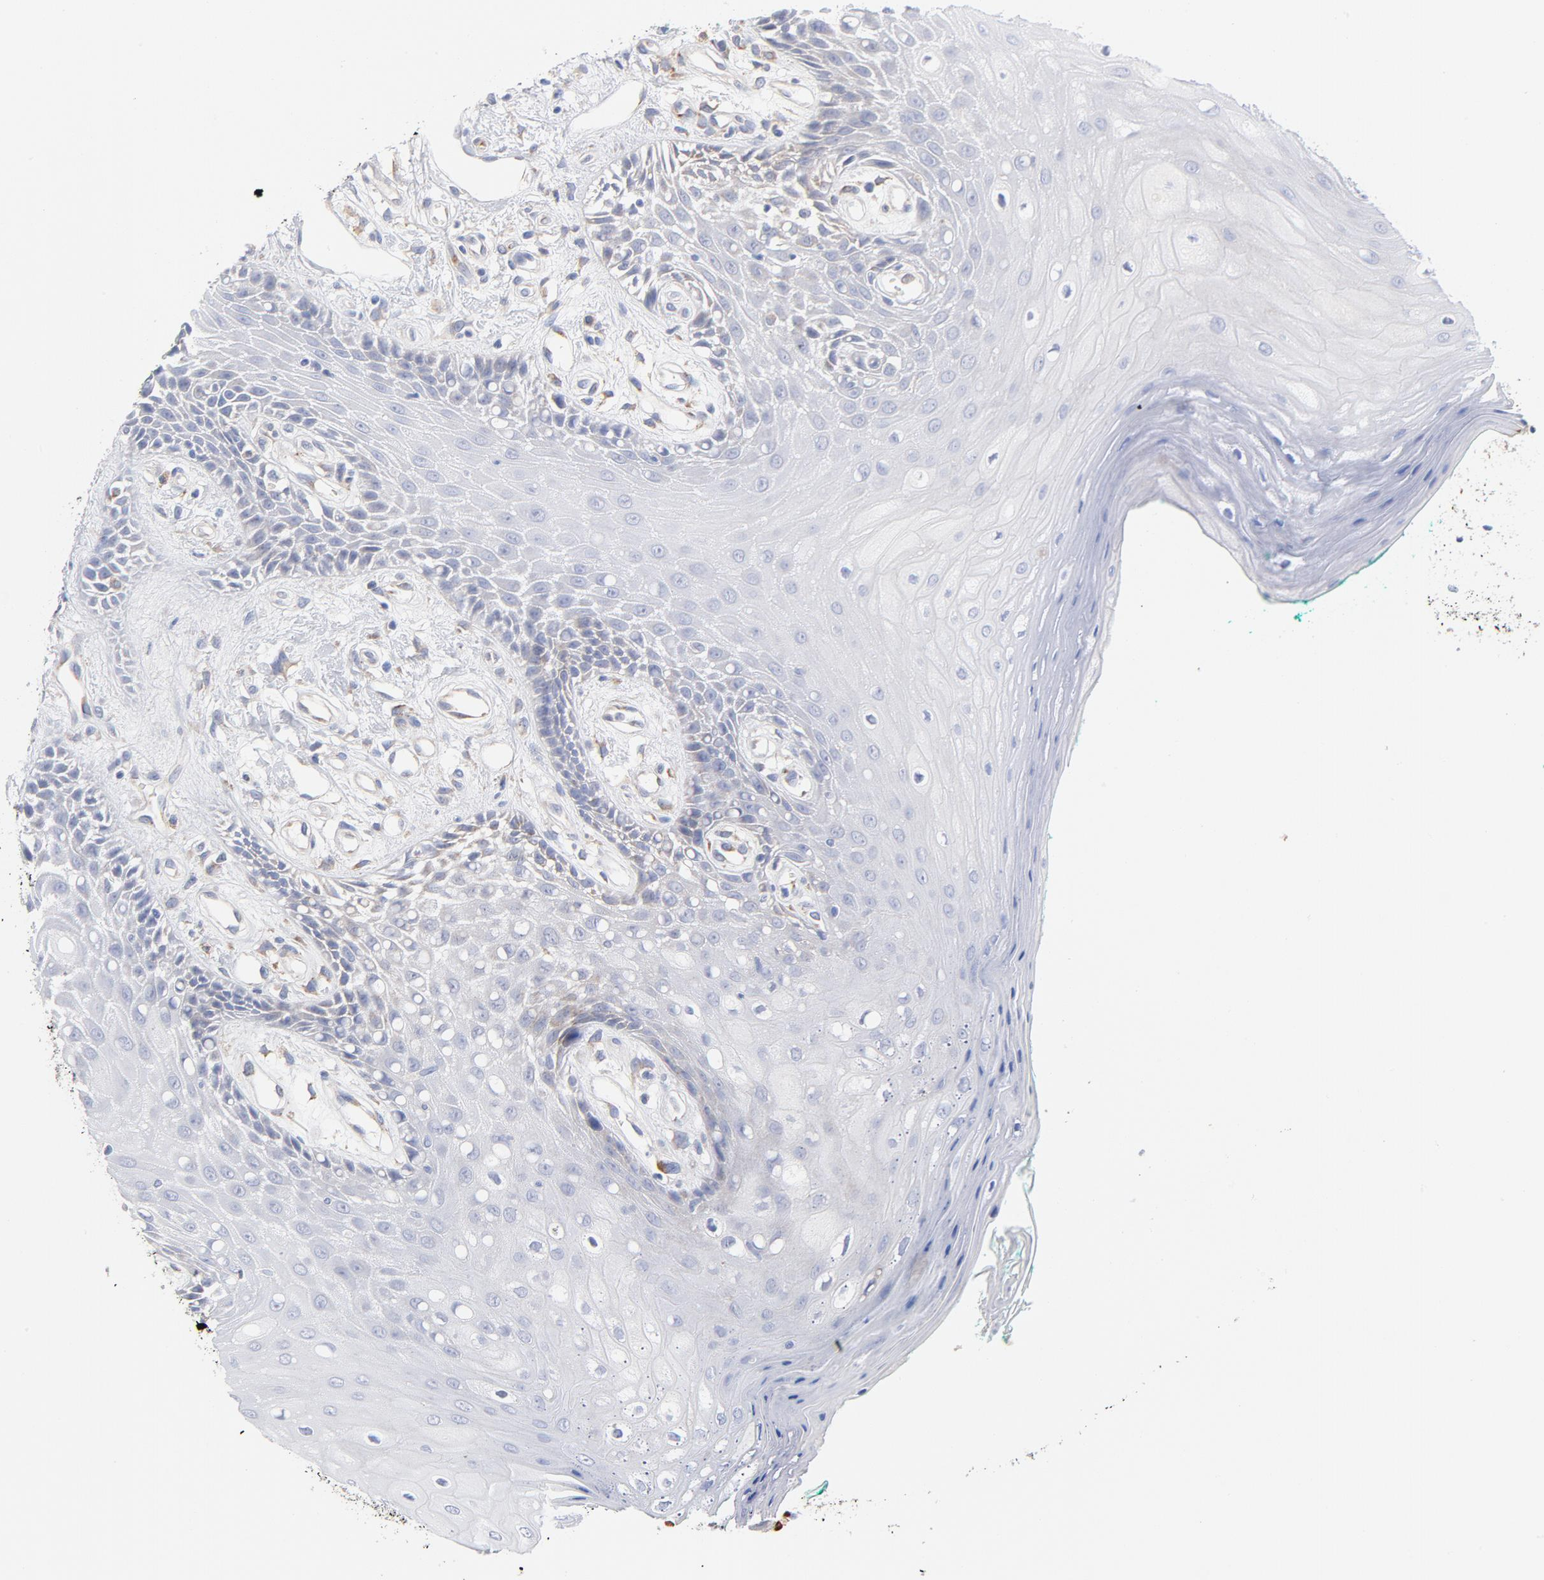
{"staining": {"intensity": "negative", "quantity": "none", "location": "none"}, "tissue": "oral mucosa", "cell_type": "Squamous epithelial cells", "image_type": "normal", "snomed": [{"axis": "morphology", "description": "Normal tissue, NOS"}, {"axis": "morphology", "description": "Squamous cell carcinoma, NOS"}, {"axis": "topography", "description": "Skeletal muscle"}, {"axis": "topography", "description": "Oral tissue"}, {"axis": "topography", "description": "Head-Neck"}], "caption": "This is a image of IHC staining of unremarkable oral mucosa, which shows no staining in squamous epithelial cells.", "gene": "RAPGEF3", "patient": {"sex": "female", "age": 84}}